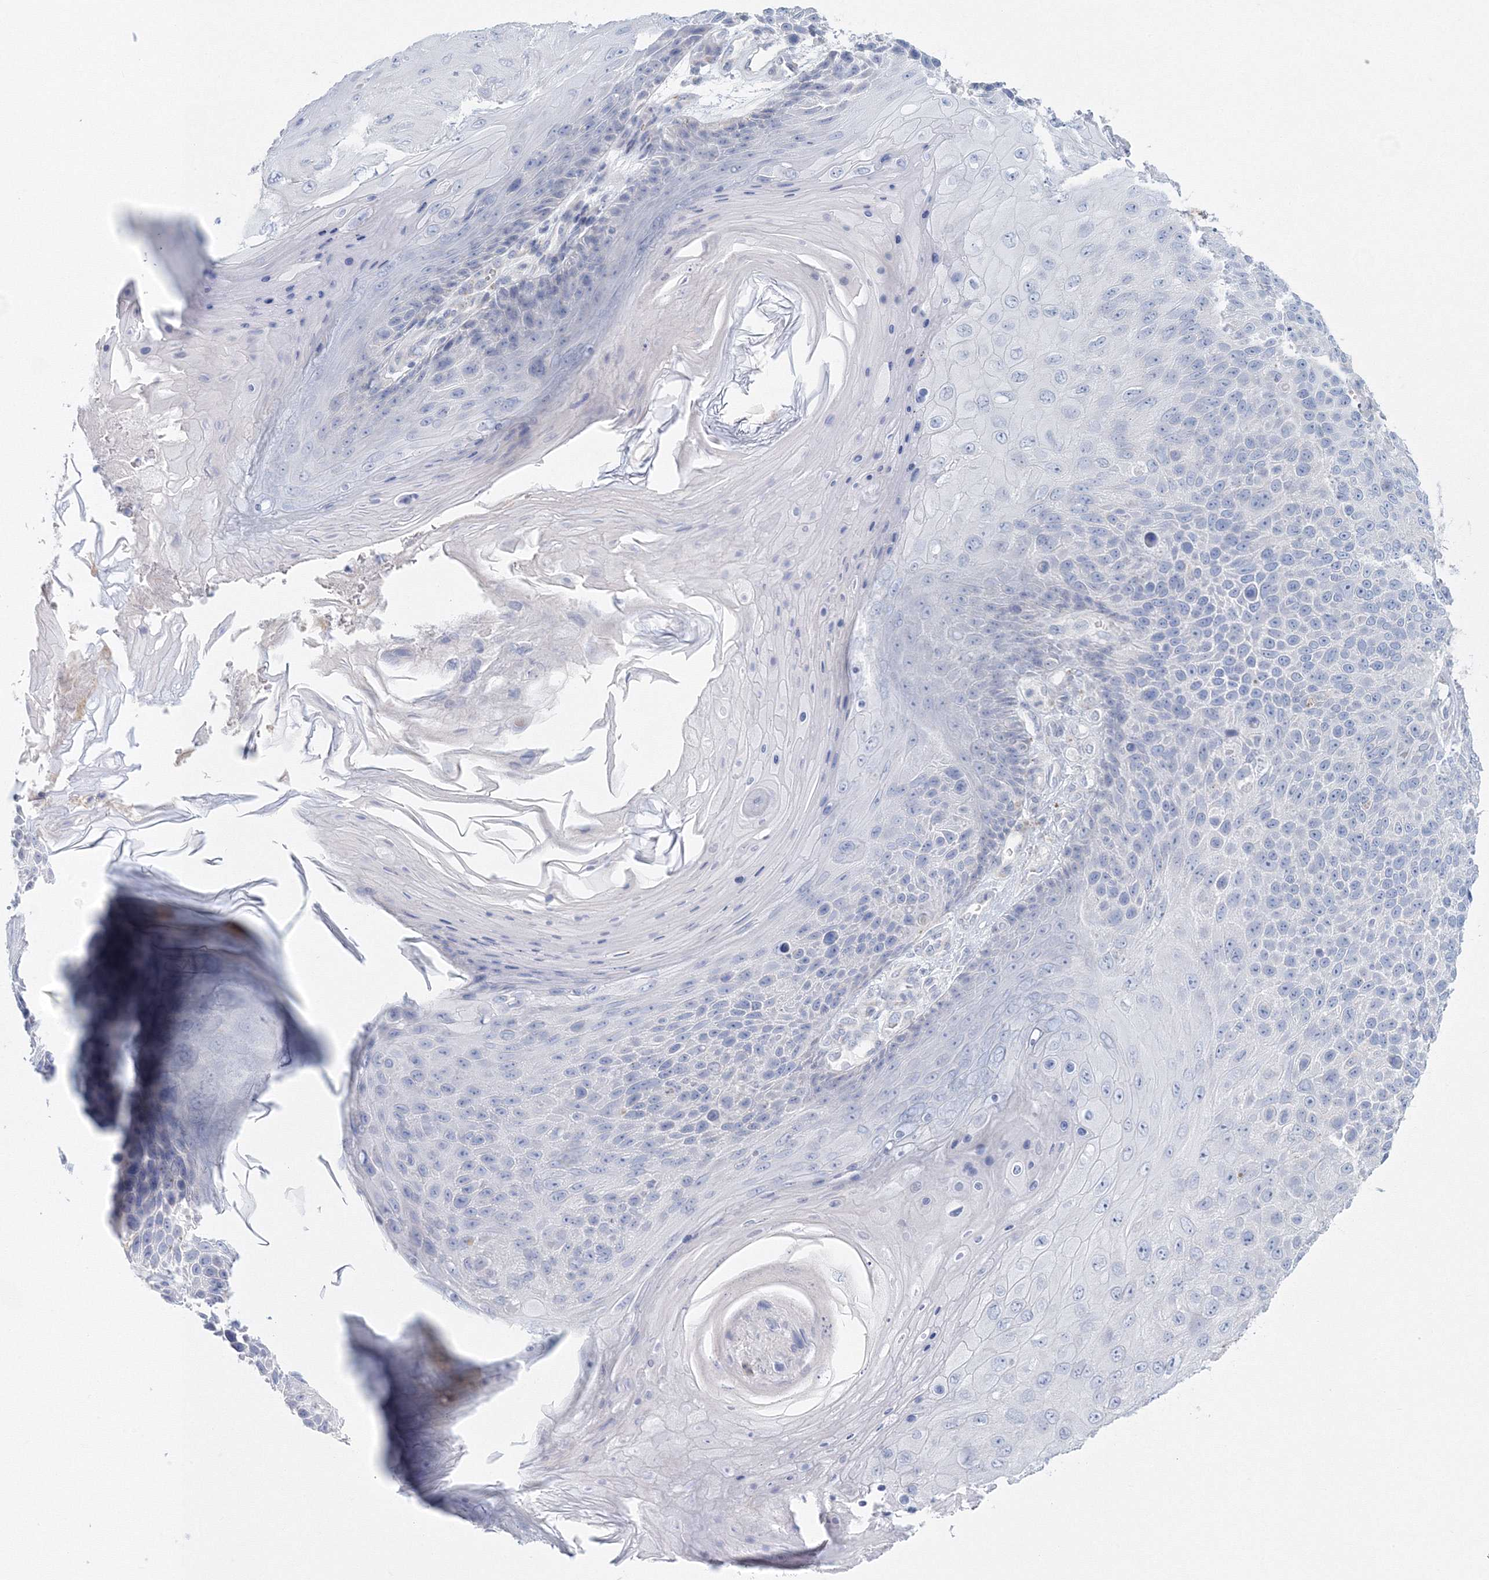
{"staining": {"intensity": "negative", "quantity": "none", "location": "none"}, "tissue": "skin cancer", "cell_type": "Tumor cells", "image_type": "cancer", "snomed": [{"axis": "morphology", "description": "Squamous cell carcinoma, NOS"}, {"axis": "topography", "description": "Skin"}], "caption": "The image shows no significant expression in tumor cells of skin cancer (squamous cell carcinoma). The staining was performed using DAB to visualize the protein expression in brown, while the nuclei were stained in blue with hematoxylin (Magnification: 20x).", "gene": "VSIG1", "patient": {"sex": "female", "age": 88}}